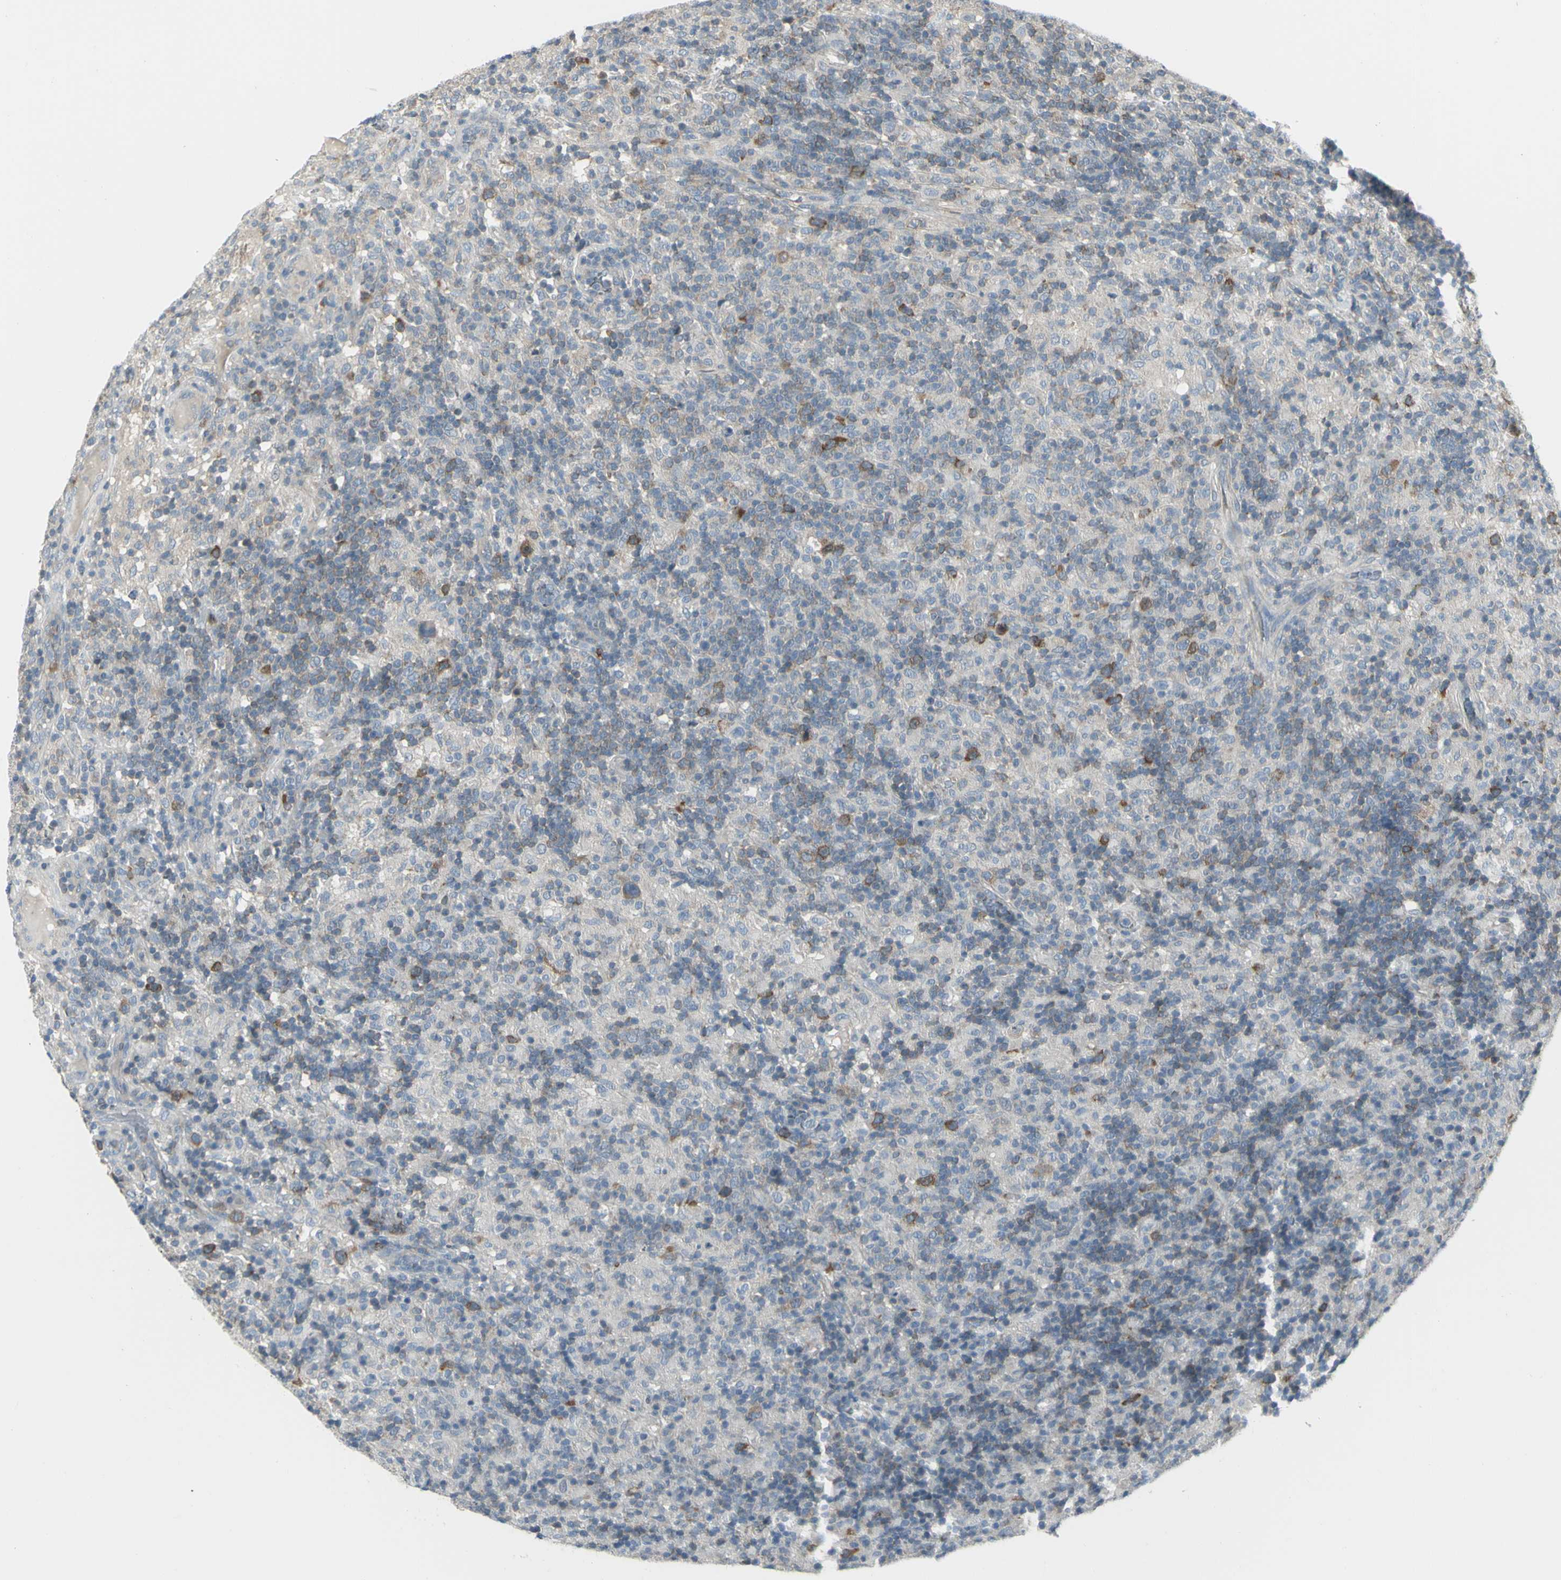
{"staining": {"intensity": "strong", "quantity": ">75%", "location": "cytoplasmic/membranous"}, "tissue": "lymphoma", "cell_type": "Tumor cells", "image_type": "cancer", "snomed": [{"axis": "morphology", "description": "Hodgkin's disease, NOS"}, {"axis": "topography", "description": "Lymph node"}], "caption": "The micrograph reveals staining of lymphoma, revealing strong cytoplasmic/membranous protein staining (brown color) within tumor cells. Using DAB (3,3'-diaminobenzidine) (brown) and hematoxylin (blue) stains, captured at high magnification using brightfield microscopy.", "gene": "CCNB2", "patient": {"sex": "male", "age": 70}}